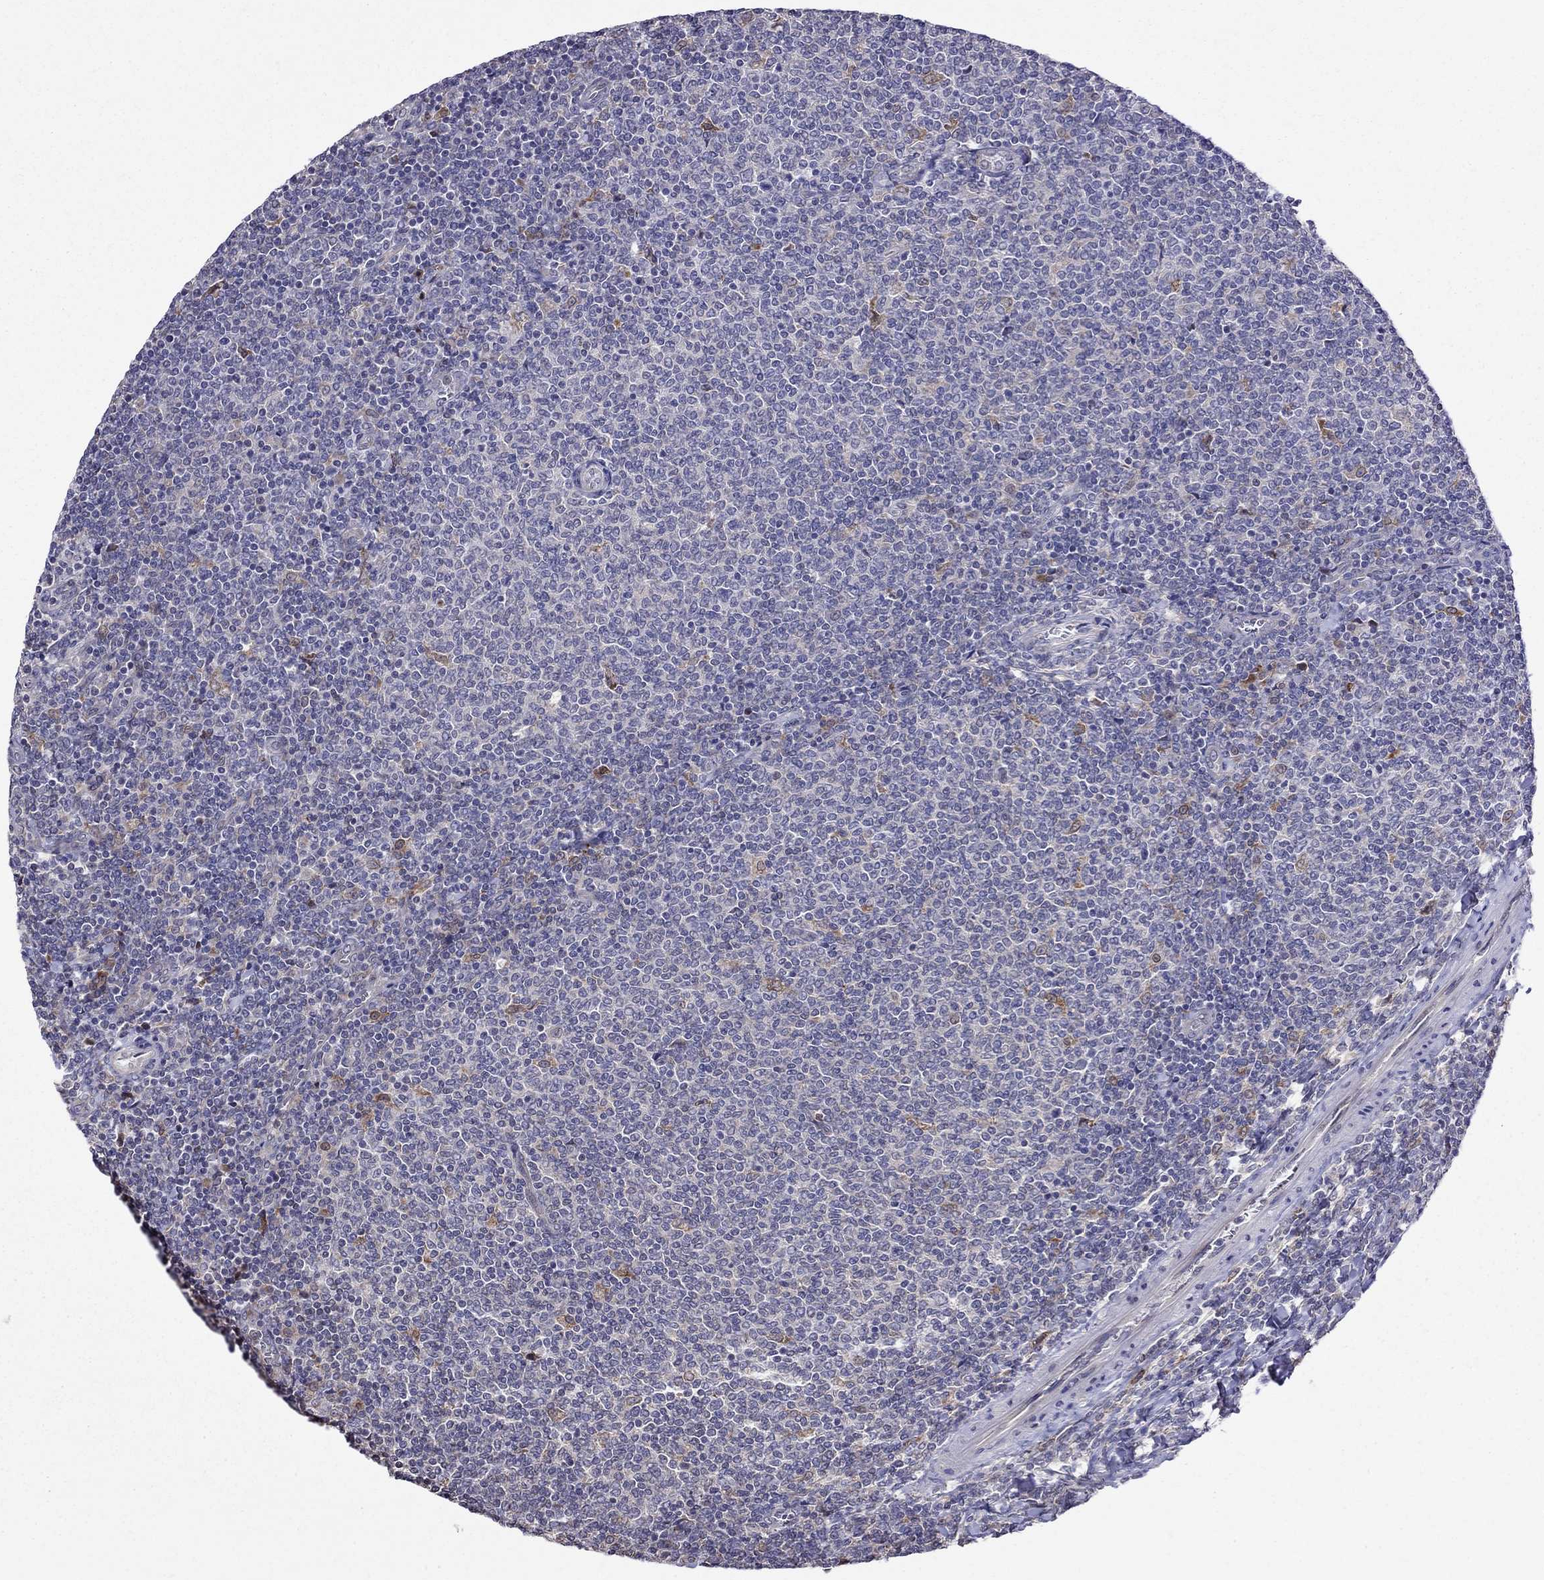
{"staining": {"intensity": "negative", "quantity": "none", "location": "none"}, "tissue": "lymphoma", "cell_type": "Tumor cells", "image_type": "cancer", "snomed": [{"axis": "morphology", "description": "Malignant lymphoma, non-Hodgkin's type, Low grade"}, {"axis": "topography", "description": "Lymph node"}], "caption": "Tumor cells show no significant positivity in lymphoma. (DAB immunohistochemistry visualized using brightfield microscopy, high magnification).", "gene": "ADAM28", "patient": {"sex": "male", "age": 52}}